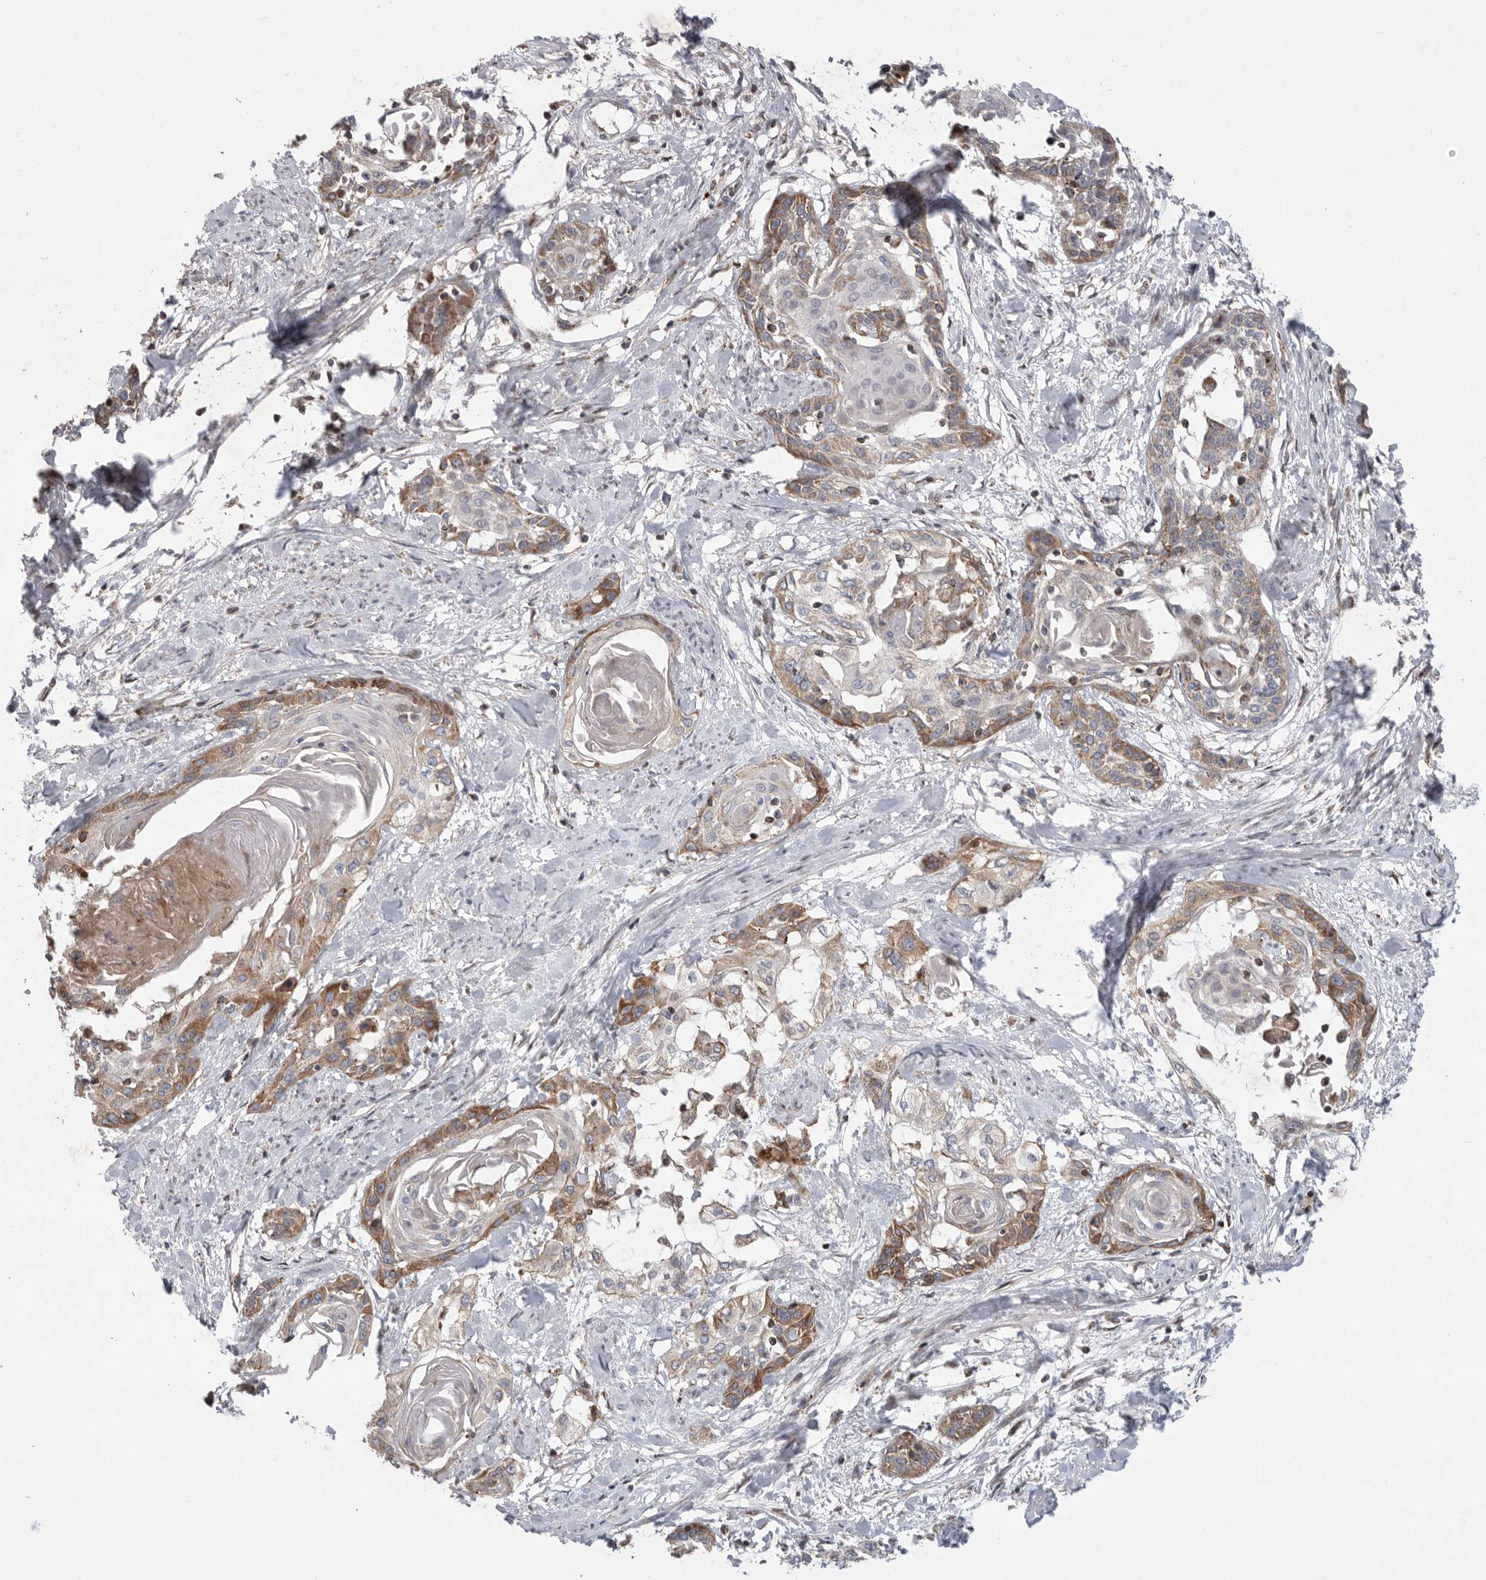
{"staining": {"intensity": "moderate", "quantity": "25%-75%", "location": "cytoplasmic/membranous"}, "tissue": "cervical cancer", "cell_type": "Tumor cells", "image_type": "cancer", "snomed": [{"axis": "morphology", "description": "Squamous cell carcinoma, NOS"}, {"axis": "topography", "description": "Cervix"}], "caption": "Cervical squamous cell carcinoma stained with a protein marker demonstrates moderate staining in tumor cells.", "gene": "MPZL1", "patient": {"sex": "female", "age": 57}}